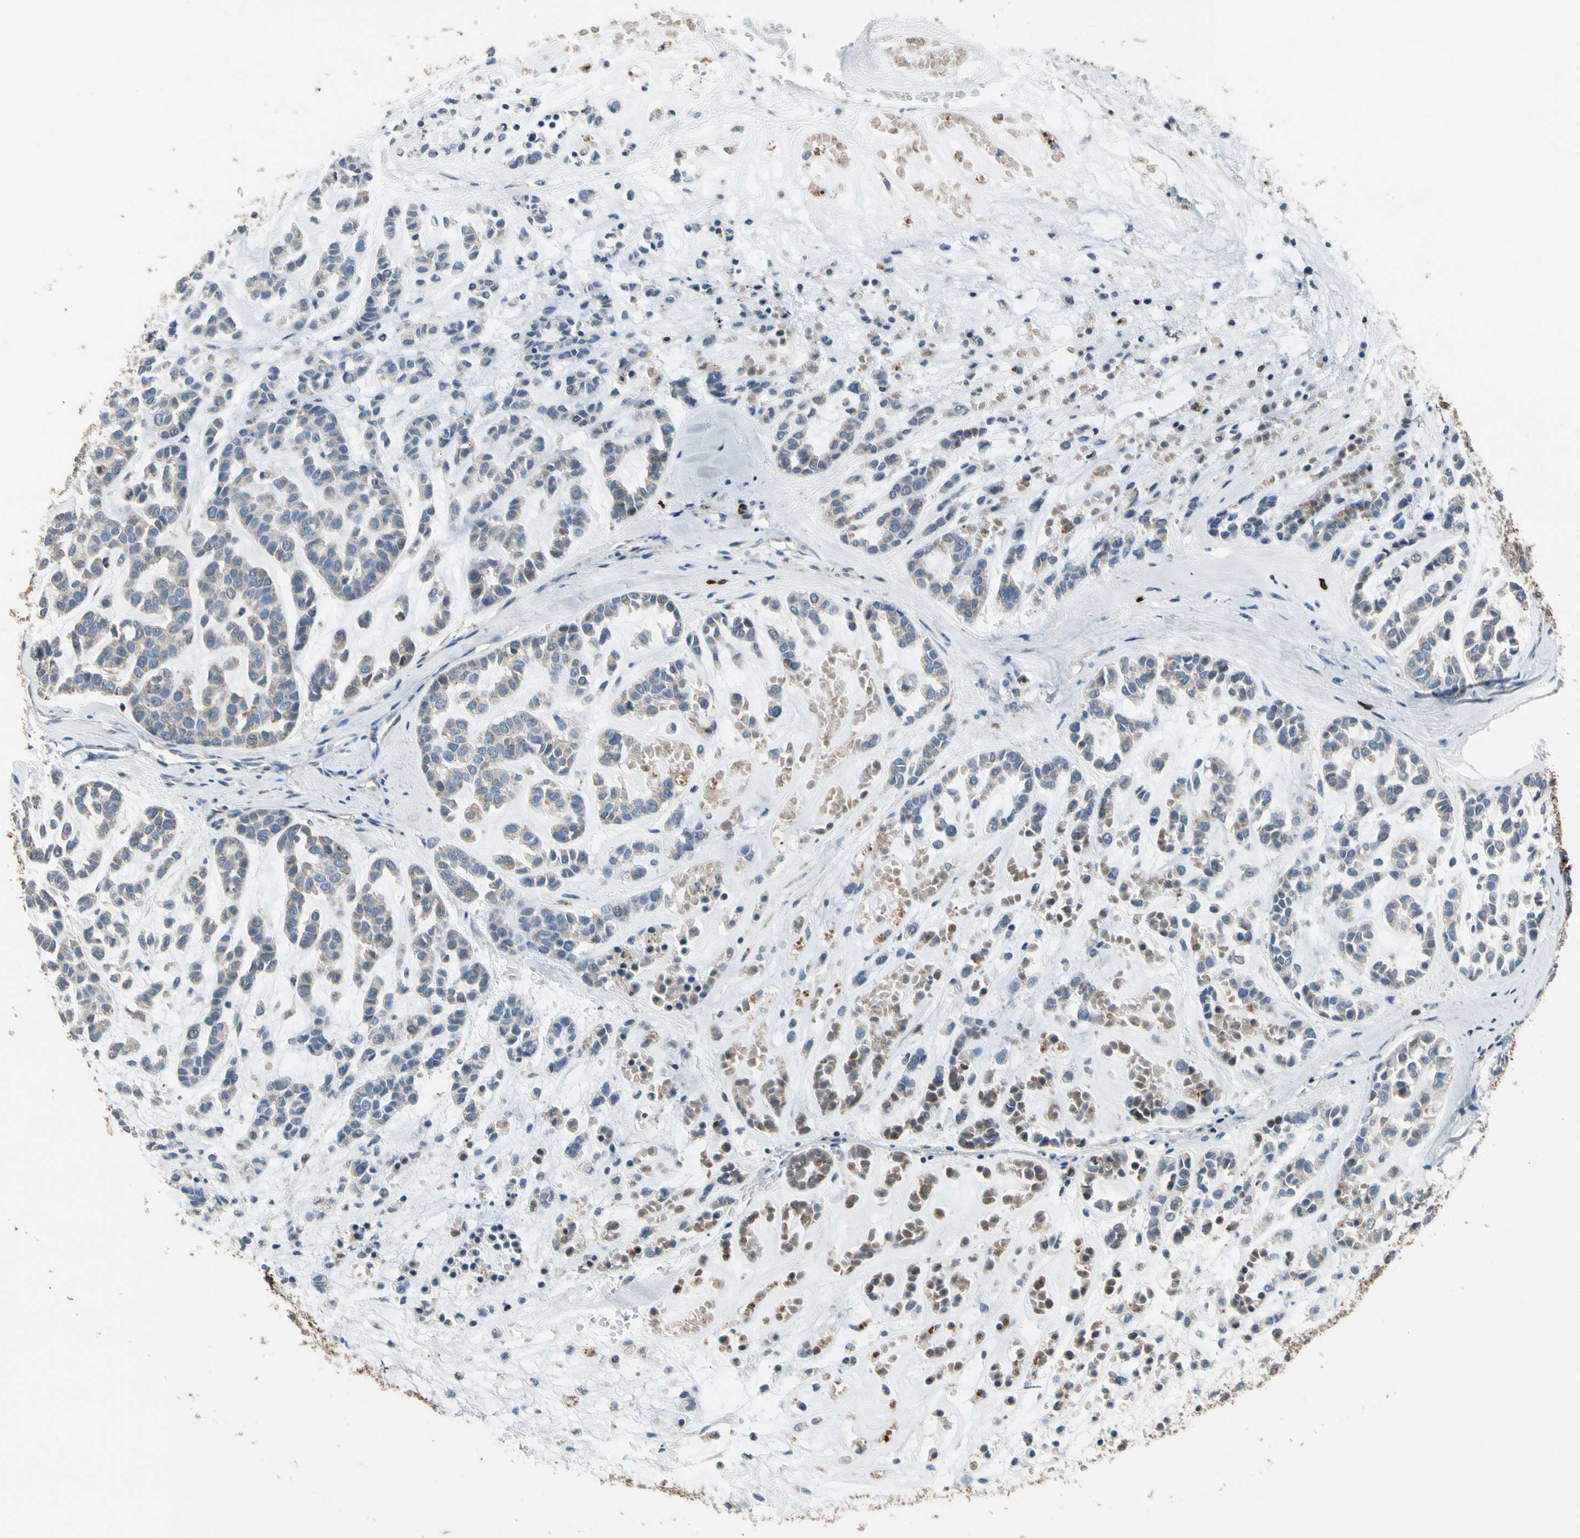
{"staining": {"intensity": "weak", "quantity": "<25%", "location": "cytoplasmic/membranous"}, "tissue": "head and neck cancer", "cell_type": "Tumor cells", "image_type": "cancer", "snomed": [{"axis": "morphology", "description": "Adenocarcinoma, NOS"}, {"axis": "morphology", "description": "Adenoma, NOS"}, {"axis": "topography", "description": "Head-Neck"}], "caption": "Protein analysis of head and neck adenocarcinoma reveals no significant positivity in tumor cells. (DAB immunohistochemistry (IHC) visualized using brightfield microscopy, high magnification).", "gene": "GM2A", "patient": {"sex": "female", "age": 55}}